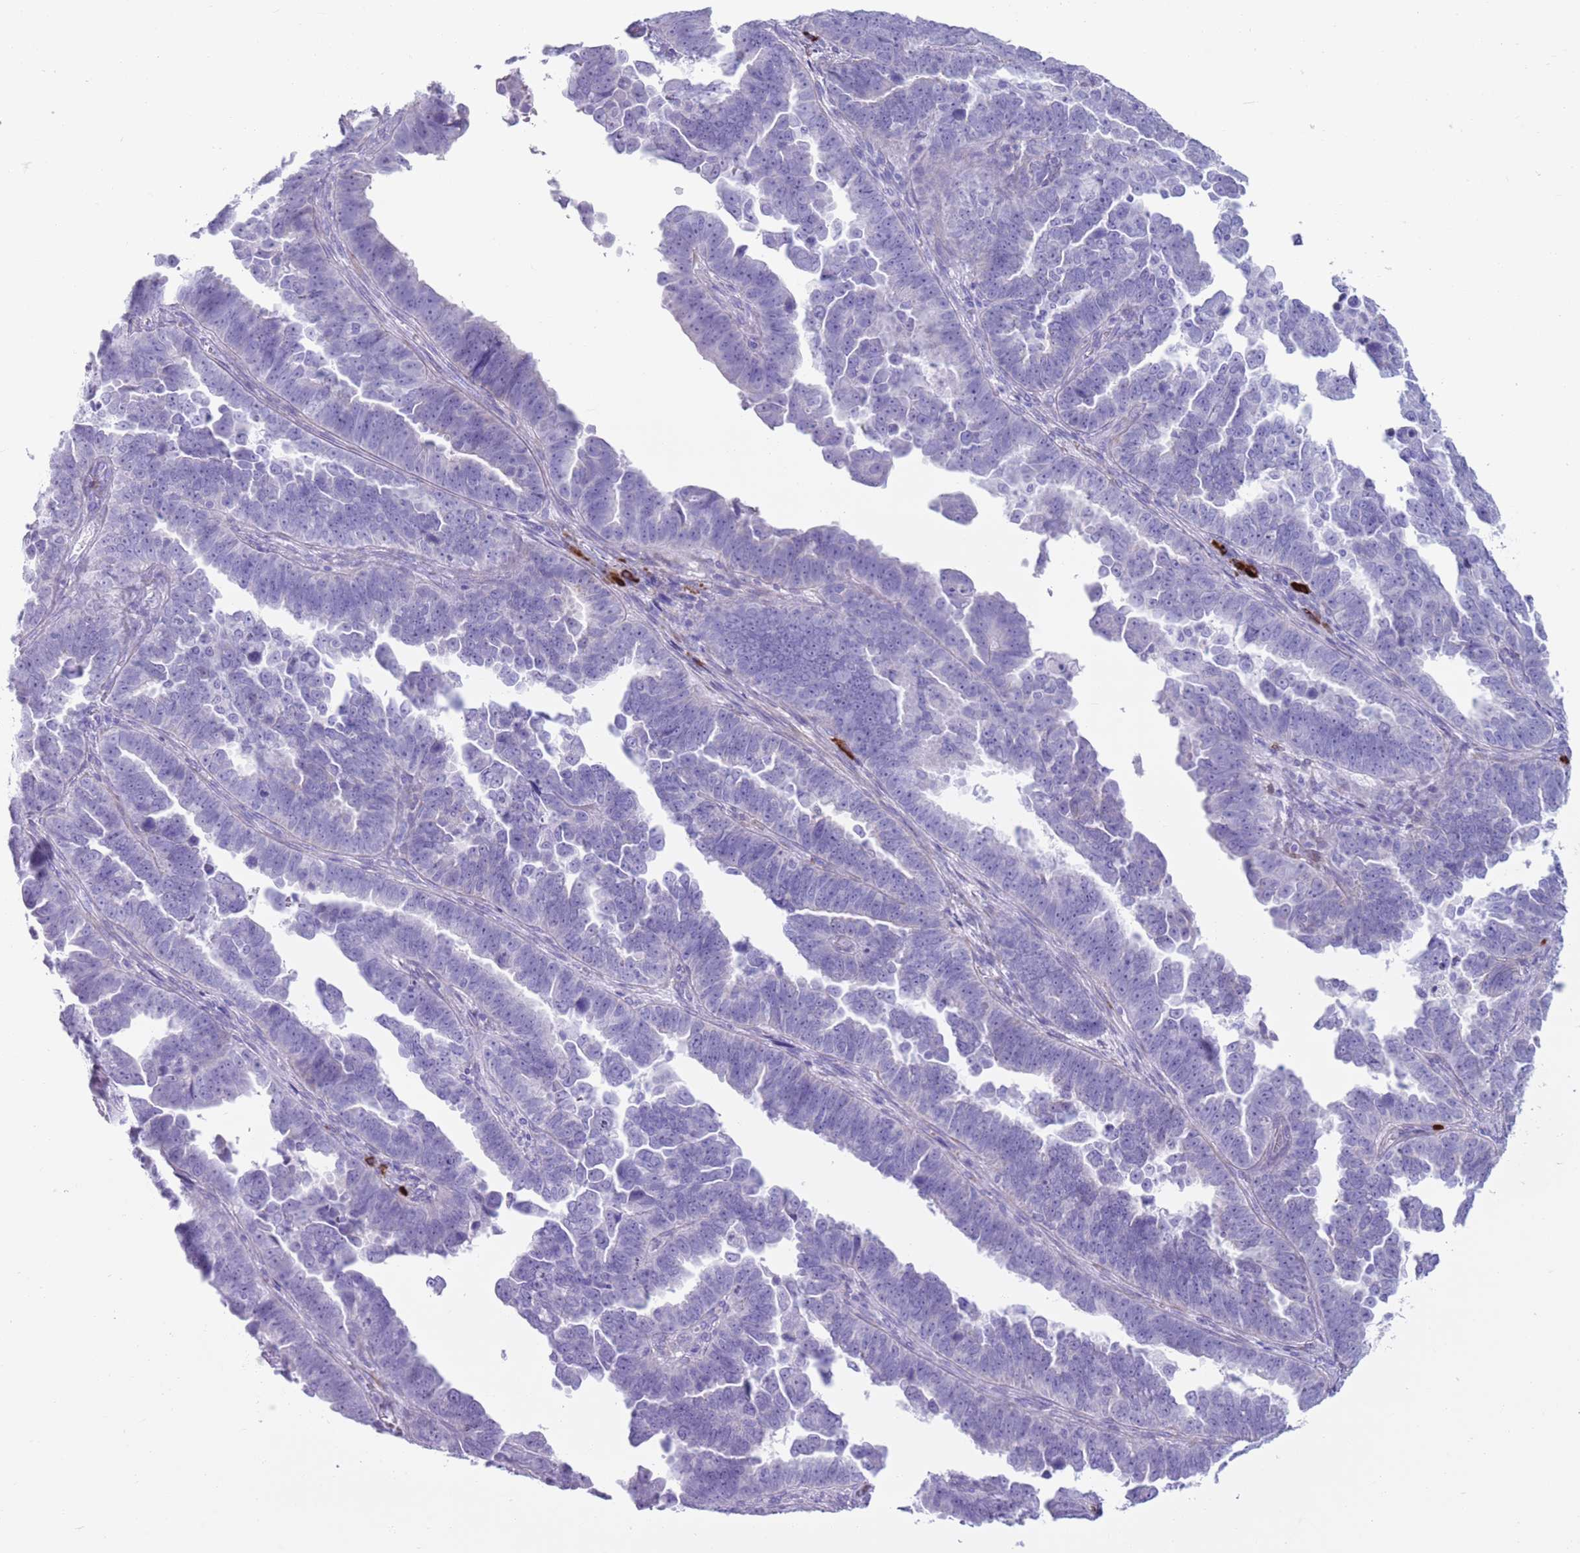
{"staining": {"intensity": "negative", "quantity": "none", "location": "none"}, "tissue": "endometrial cancer", "cell_type": "Tumor cells", "image_type": "cancer", "snomed": [{"axis": "morphology", "description": "Adenocarcinoma, NOS"}, {"axis": "topography", "description": "Endometrium"}], "caption": "Tumor cells show no significant positivity in endometrial cancer.", "gene": "LY6G5B", "patient": {"sex": "female", "age": 75}}